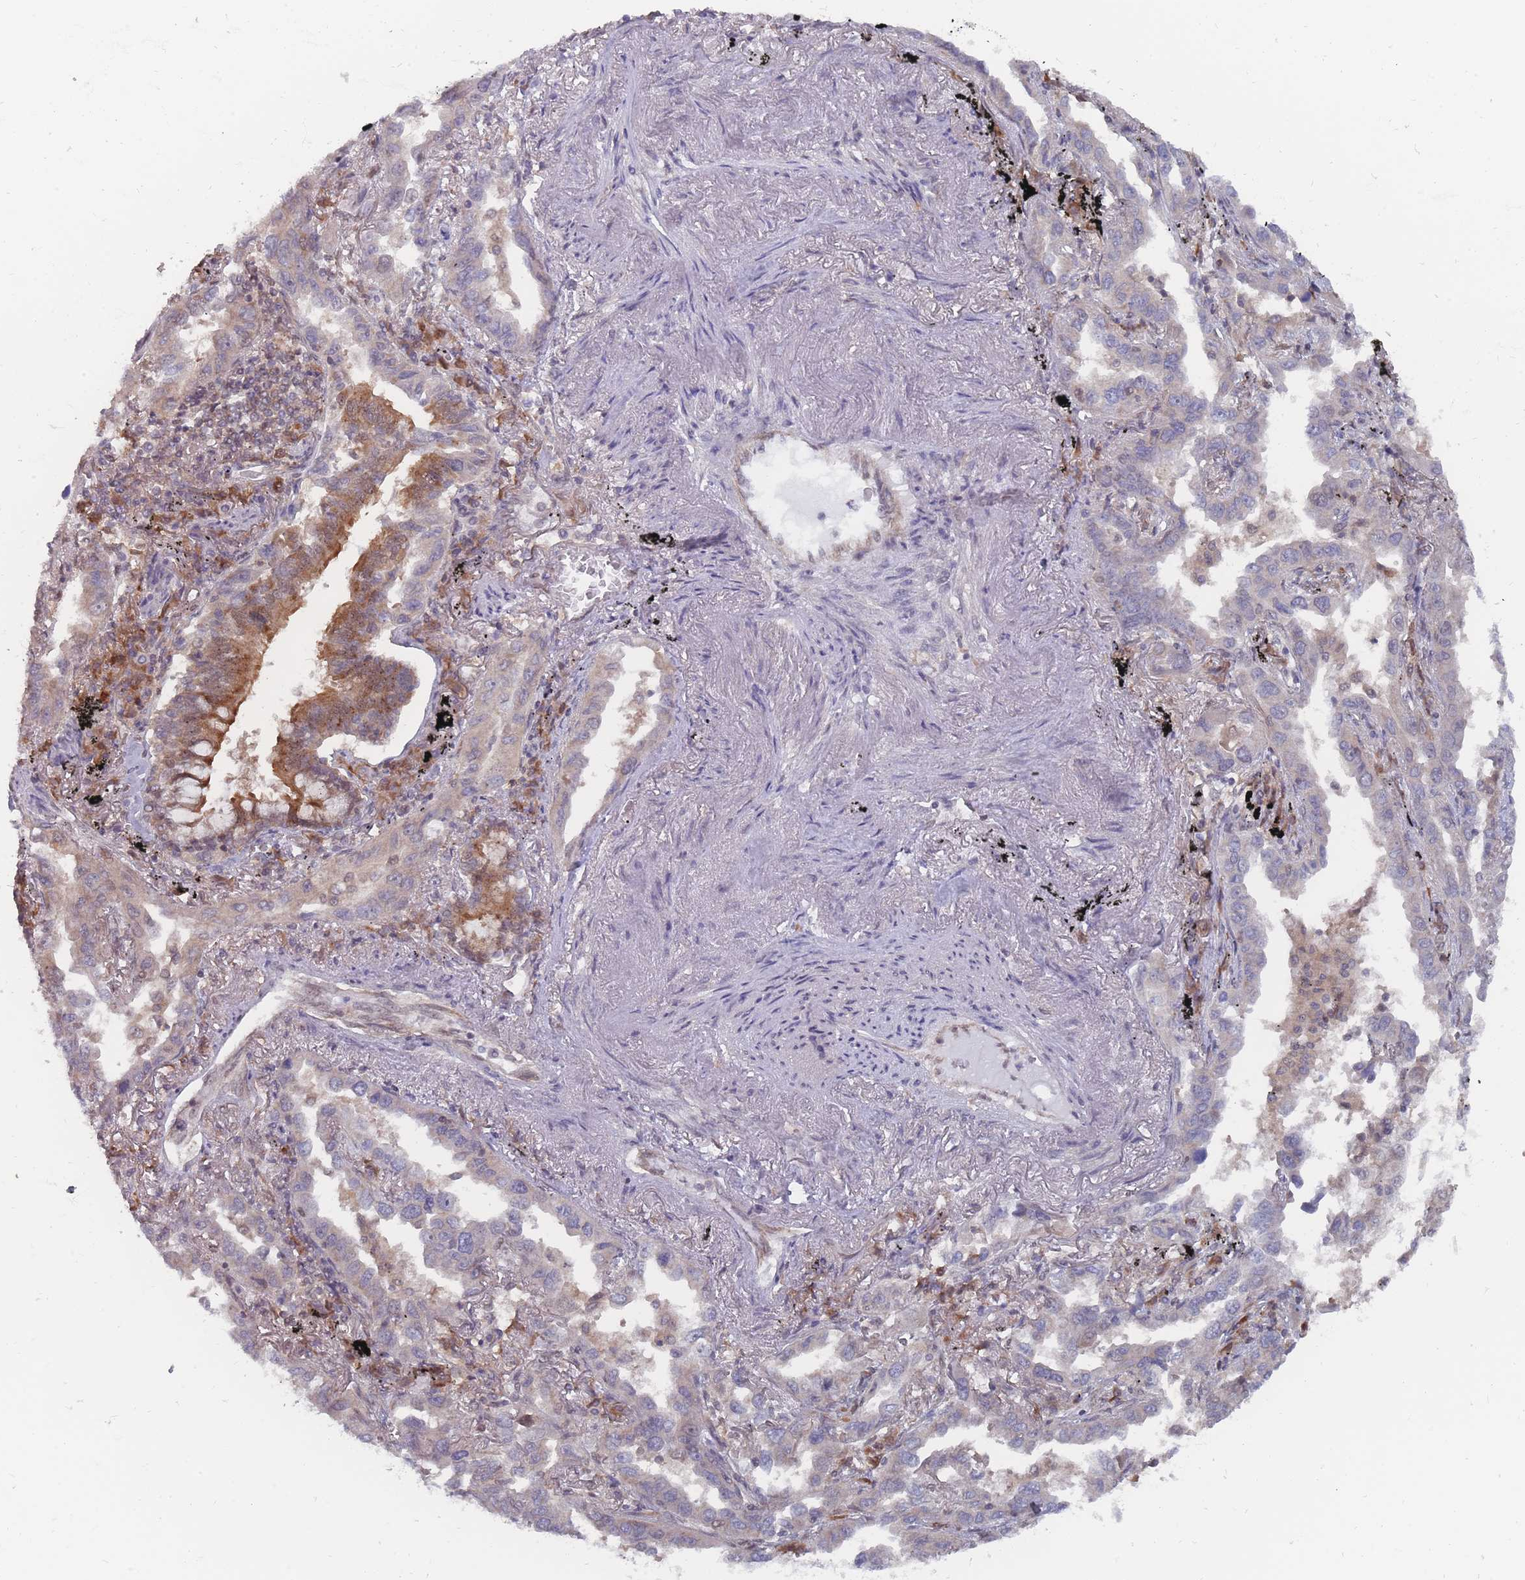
{"staining": {"intensity": "negative", "quantity": "none", "location": "none"}, "tissue": "lung cancer", "cell_type": "Tumor cells", "image_type": "cancer", "snomed": [{"axis": "morphology", "description": "Adenocarcinoma, NOS"}, {"axis": "topography", "description": "Lung"}], "caption": "DAB (3,3'-diaminobenzidine) immunohistochemical staining of human lung cancer demonstrates no significant positivity in tumor cells.", "gene": "NKD1", "patient": {"sex": "male", "age": 67}}